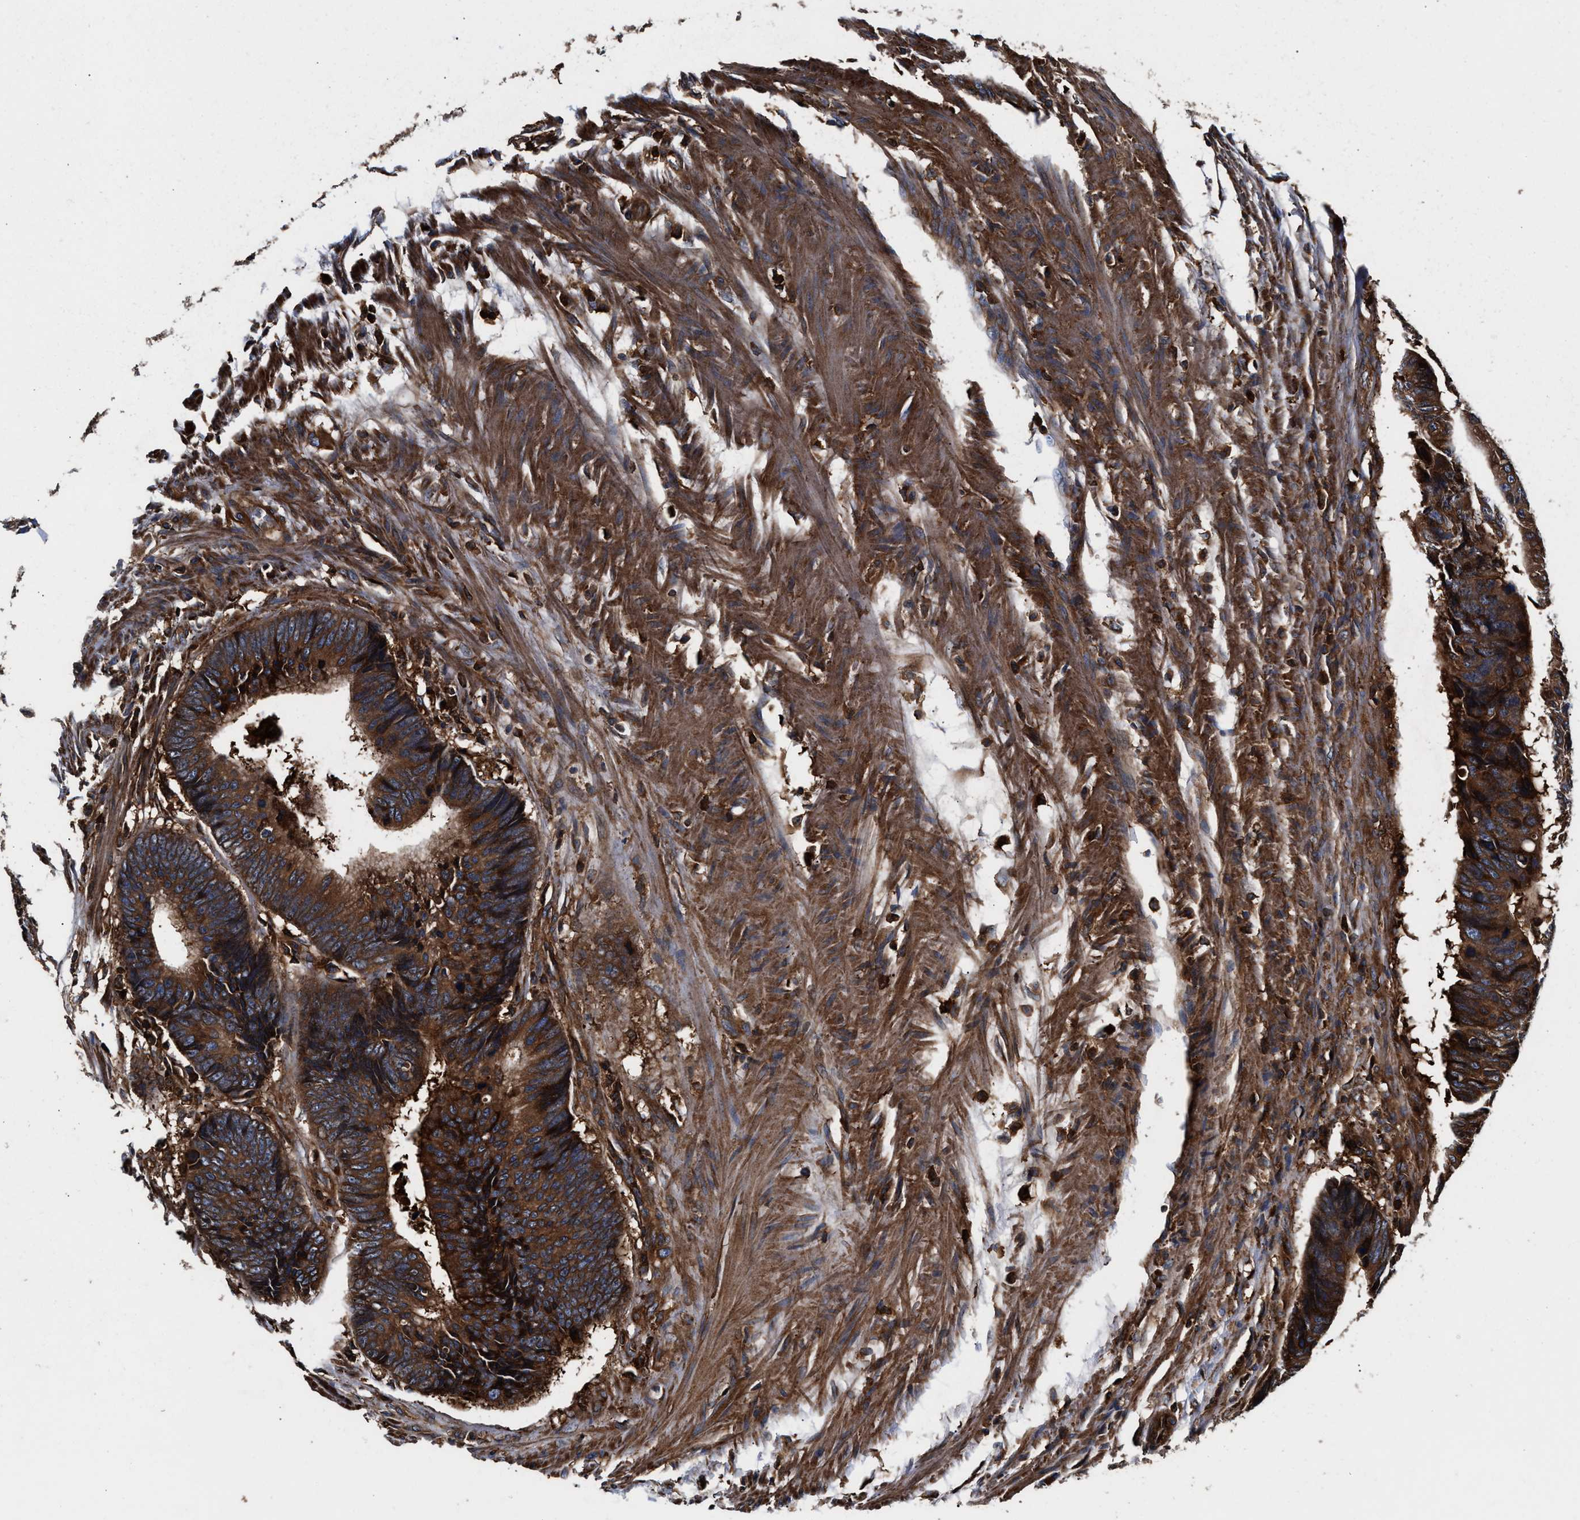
{"staining": {"intensity": "strong", "quantity": ">75%", "location": "cytoplasmic/membranous"}, "tissue": "colorectal cancer", "cell_type": "Tumor cells", "image_type": "cancer", "snomed": [{"axis": "morphology", "description": "Adenocarcinoma, NOS"}, {"axis": "topography", "description": "Colon"}], "caption": "Strong cytoplasmic/membranous protein staining is appreciated in about >75% of tumor cells in colorectal cancer. (DAB = brown stain, brightfield microscopy at high magnification).", "gene": "KYAT1", "patient": {"sex": "male", "age": 56}}